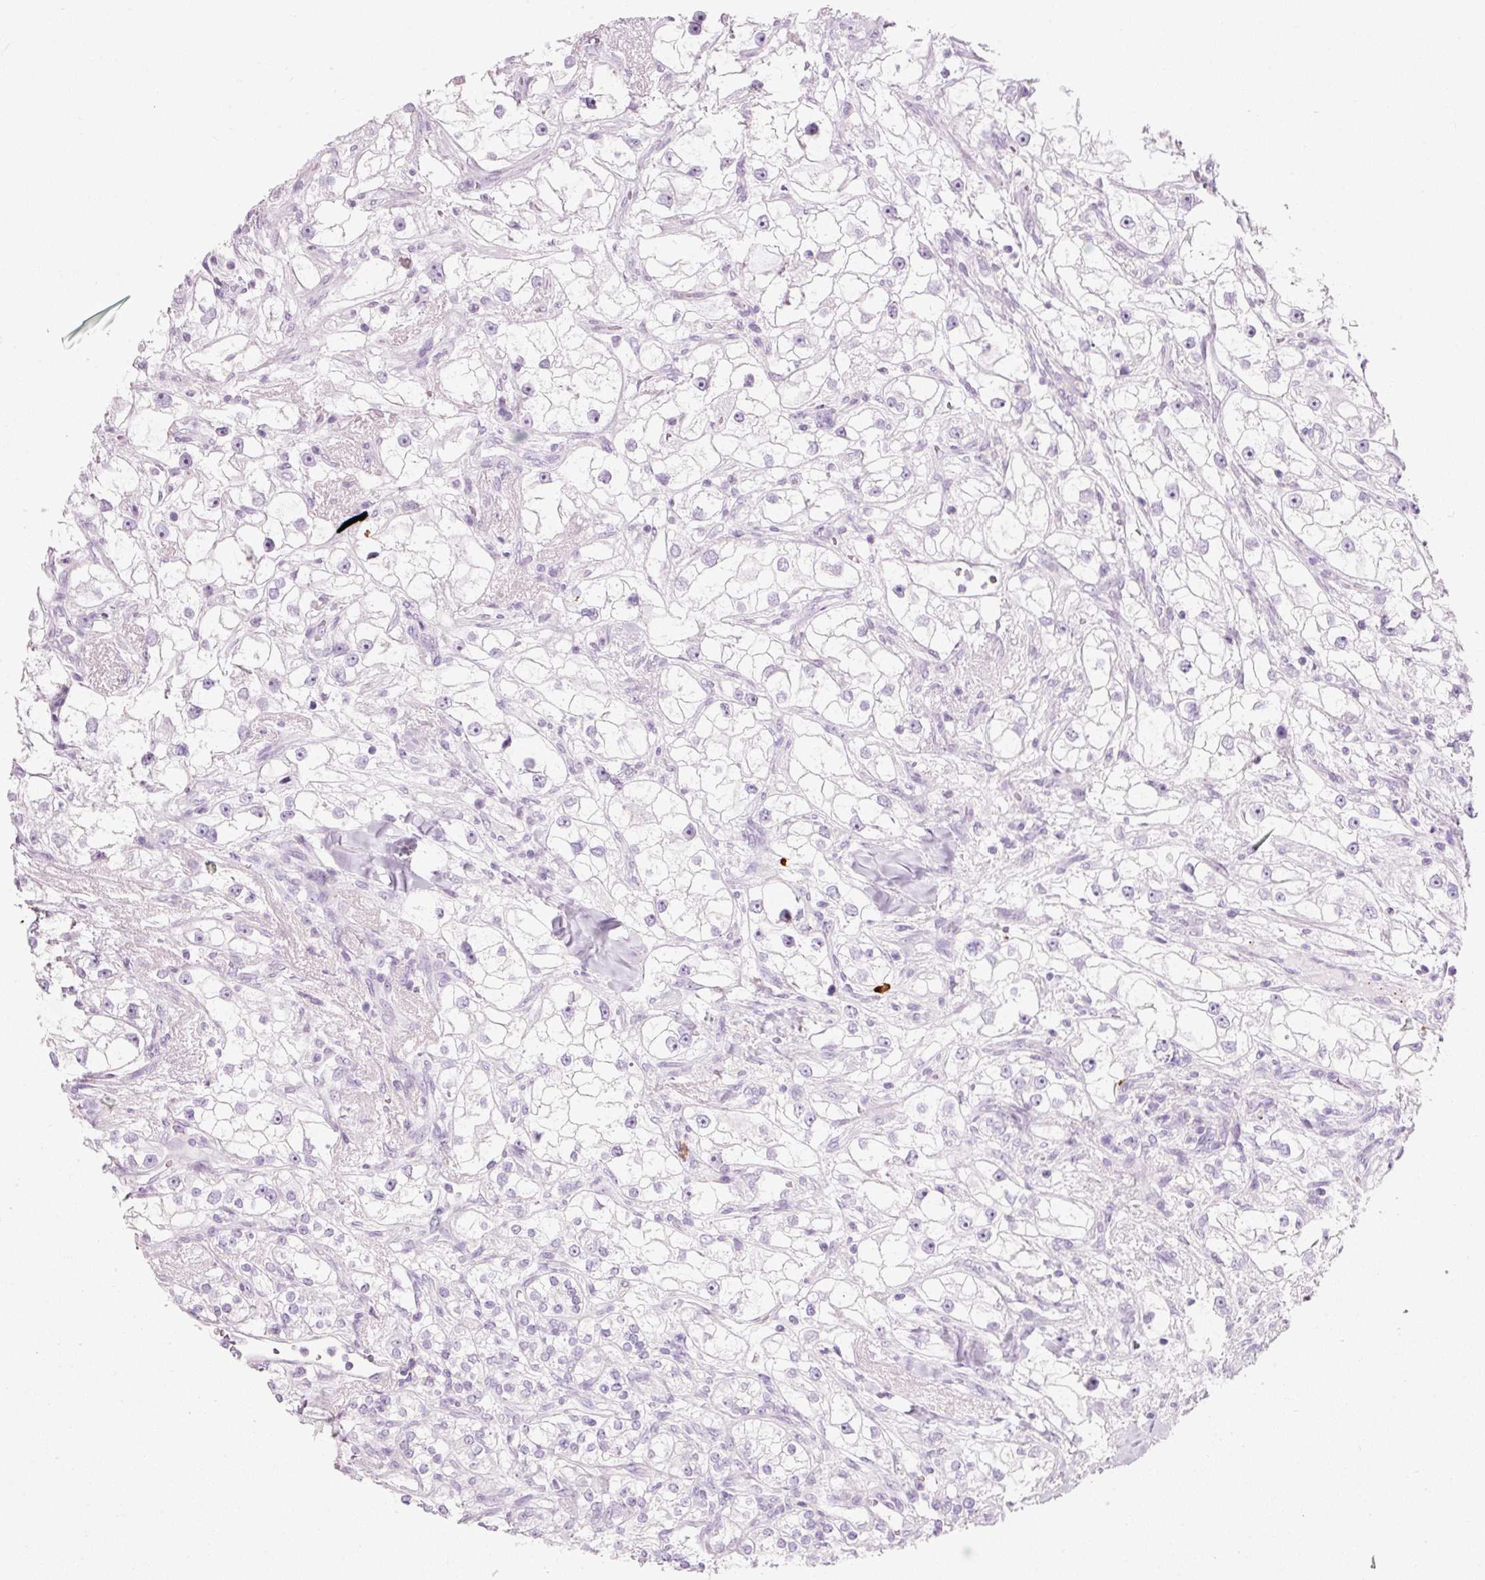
{"staining": {"intensity": "negative", "quantity": "none", "location": "none"}, "tissue": "renal cancer", "cell_type": "Tumor cells", "image_type": "cancer", "snomed": [{"axis": "morphology", "description": "Adenocarcinoma, NOS"}, {"axis": "topography", "description": "Kidney"}], "caption": "Immunohistochemical staining of human renal cancer (adenocarcinoma) demonstrates no significant expression in tumor cells.", "gene": "CMA1", "patient": {"sex": "male", "age": 77}}